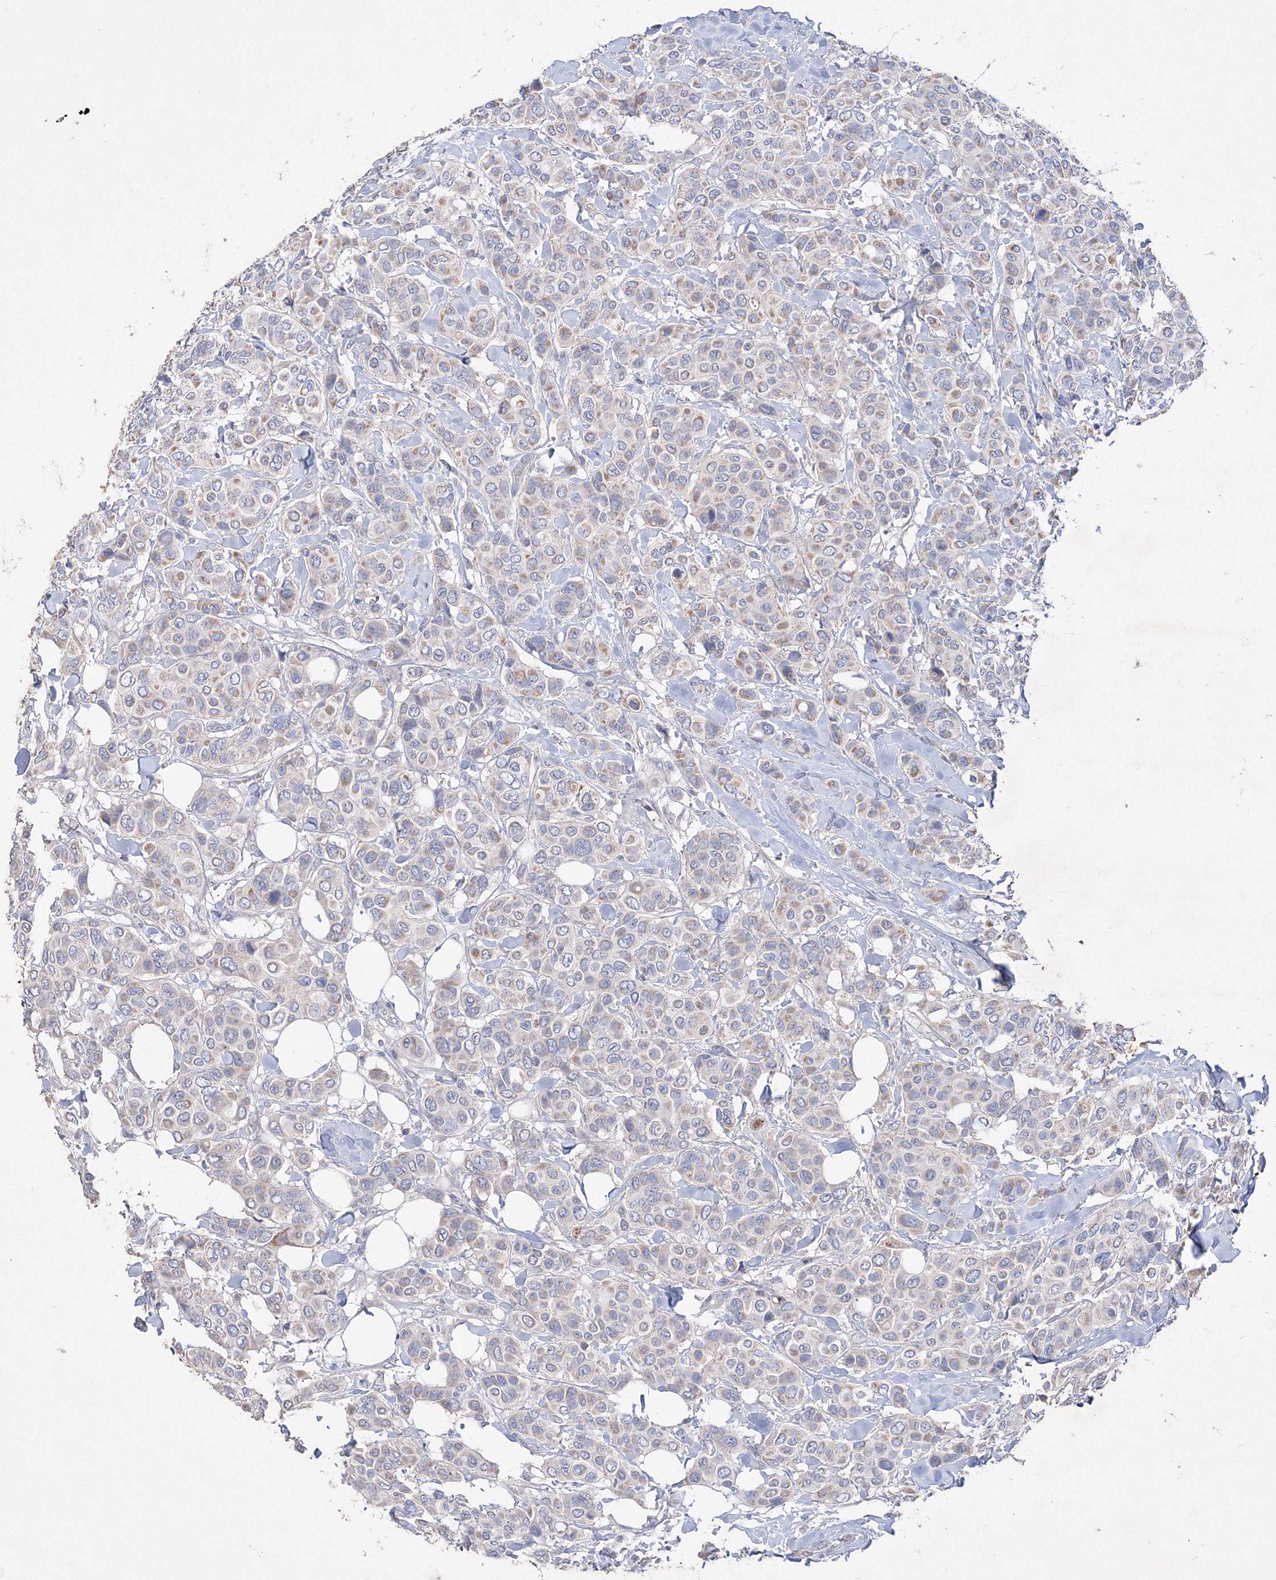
{"staining": {"intensity": "weak", "quantity": "<25%", "location": "cytoplasmic/membranous"}, "tissue": "breast cancer", "cell_type": "Tumor cells", "image_type": "cancer", "snomed": [{"axis": "morphology", "description": "Lobular carcinoma"}, {"axis": "topography", "description": "Breast"}], "caption": "The IHC photomicrograph has no significant staining in tumor cells of breast cancer (lobular carcinoma) tissue.", "gene": "GLS", "patient": {"sex": "female", "age": 51}}